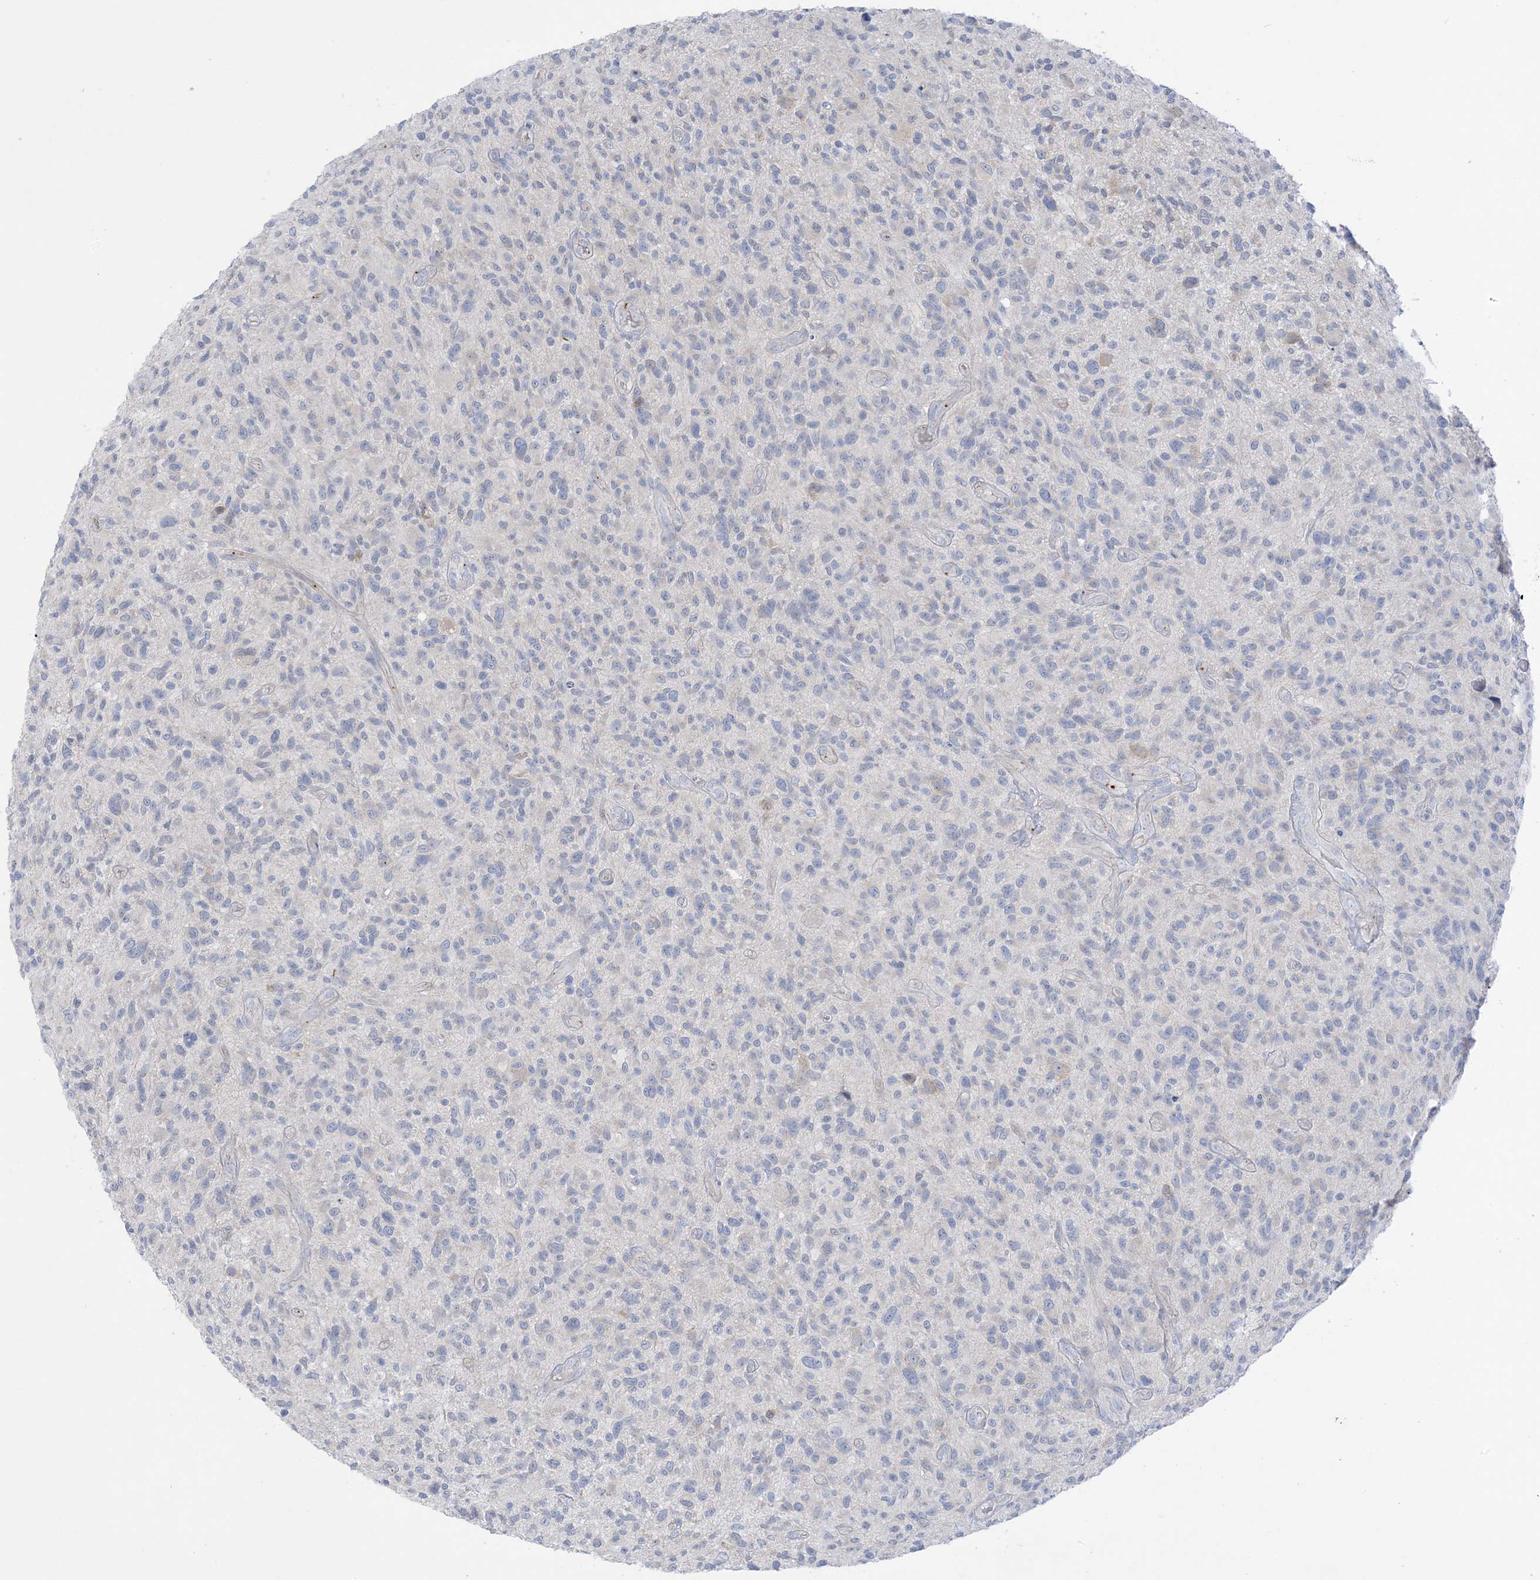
{"staining": {"intensity": "negative", "quantity": "none", "location": "none"}, "tissue": "glioma", "cell_type": "Tumor cells", "image_type": "cancer", "snomed": [{"axis": "morphology", "description": "Glioma, malignant, High grade"}, {"axis": "topography", "description": "Brain"}], "caption": "Glioma was stained to show a protein in brown. There is no significant staining in tumor cells. The staining is performed using DAB brown chromogen with nuclei counter-stained in using hematoxylin.", "gene": "XIRP2", "patient": {"sex": "male", "age": 47}}